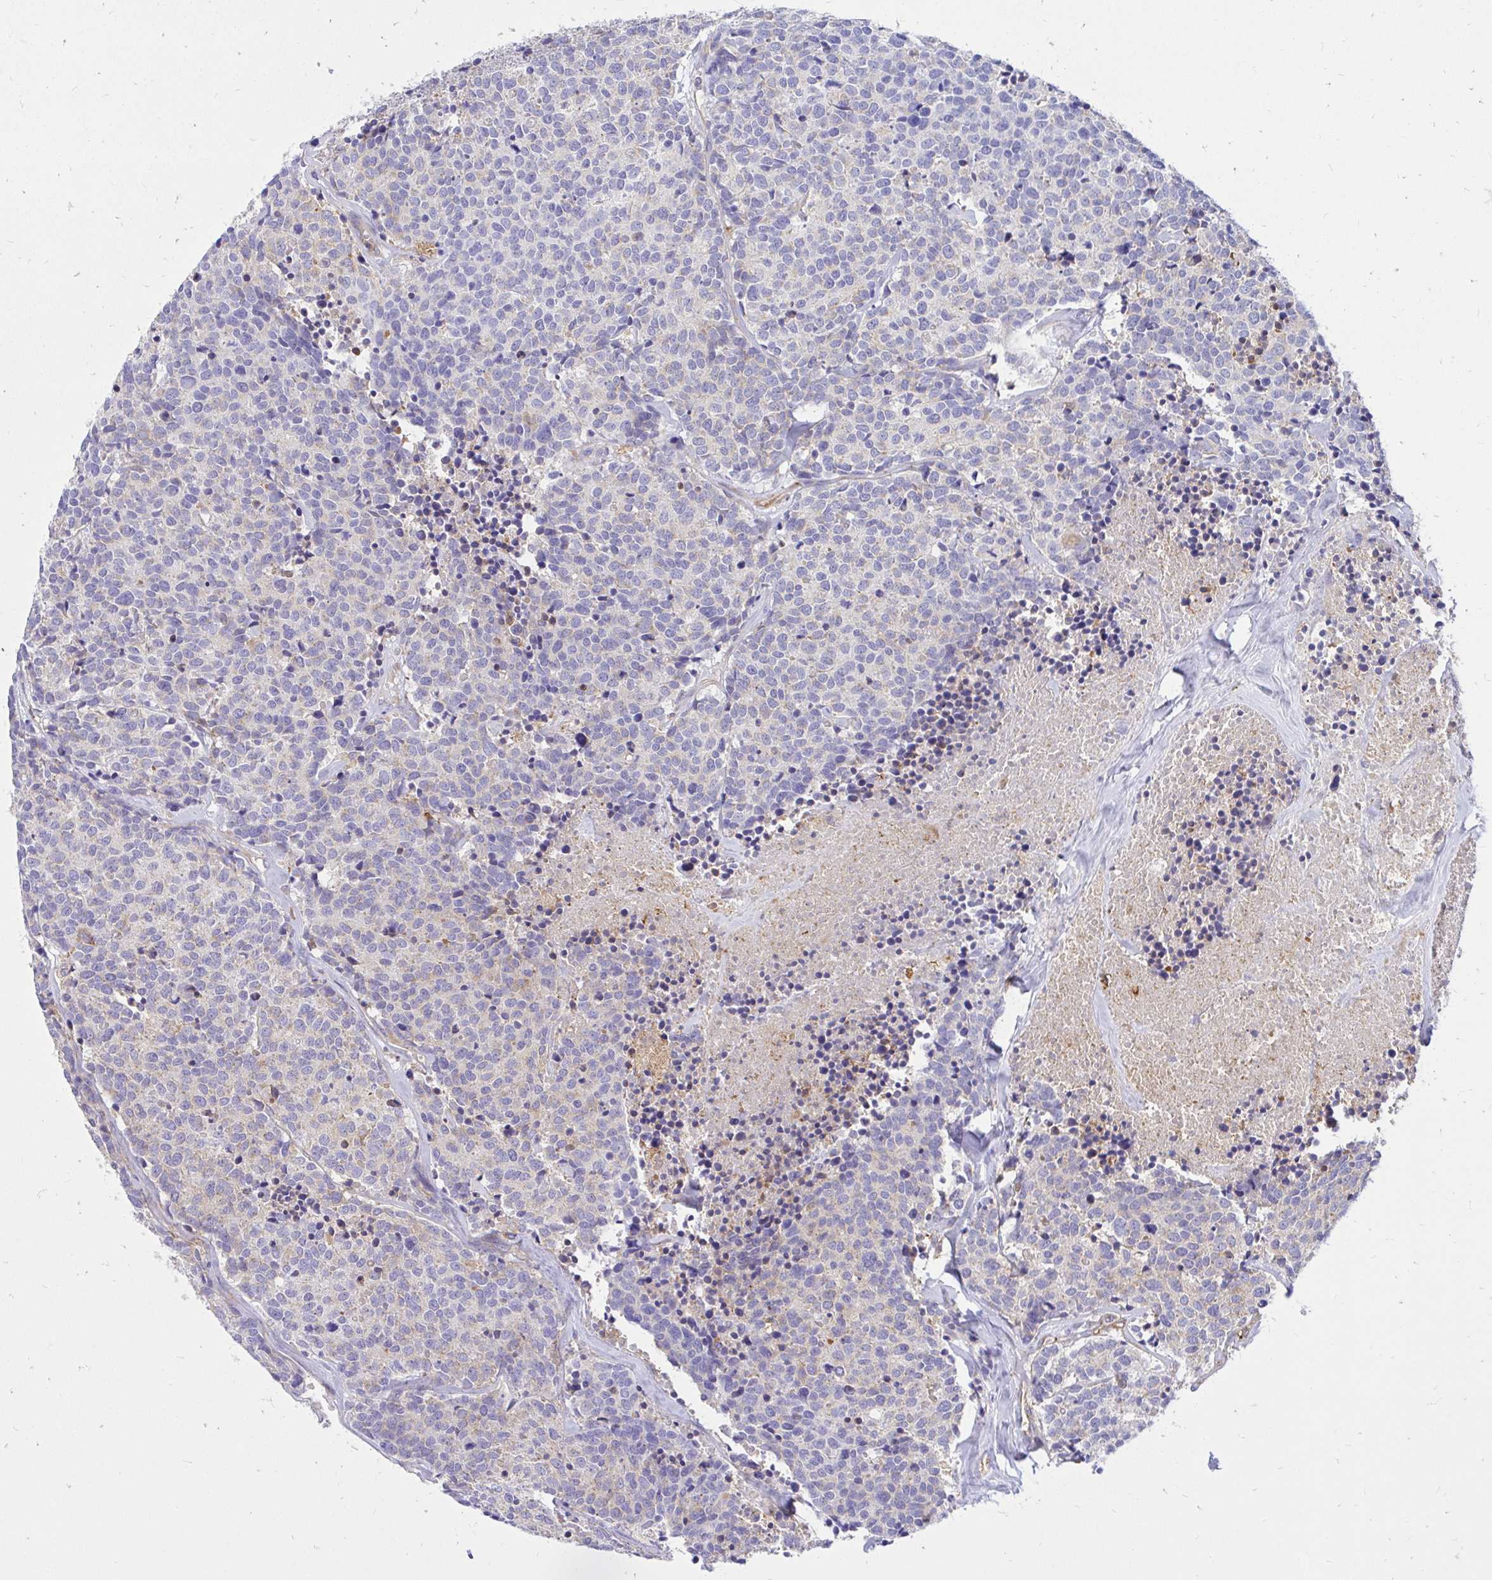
{"staining": {"intensity": "negative", "quantity": "none", "location": "none"}, "tissue": "carcinoid", "cell_type": "Tumor cells", "image_type": "cancer", "snomed": [{"axis": "morphology", "description": "Carcinoid, malignant, NOS"}, {"axis": "topography", "description": "Skin"}], "caption": "The immunohistochemistry (IHC) micrograph has no significant expression in tumor cells of carcinoid tissue.", "gene": "ABCB10", "patient": {"sex": "female", "age": 79}}